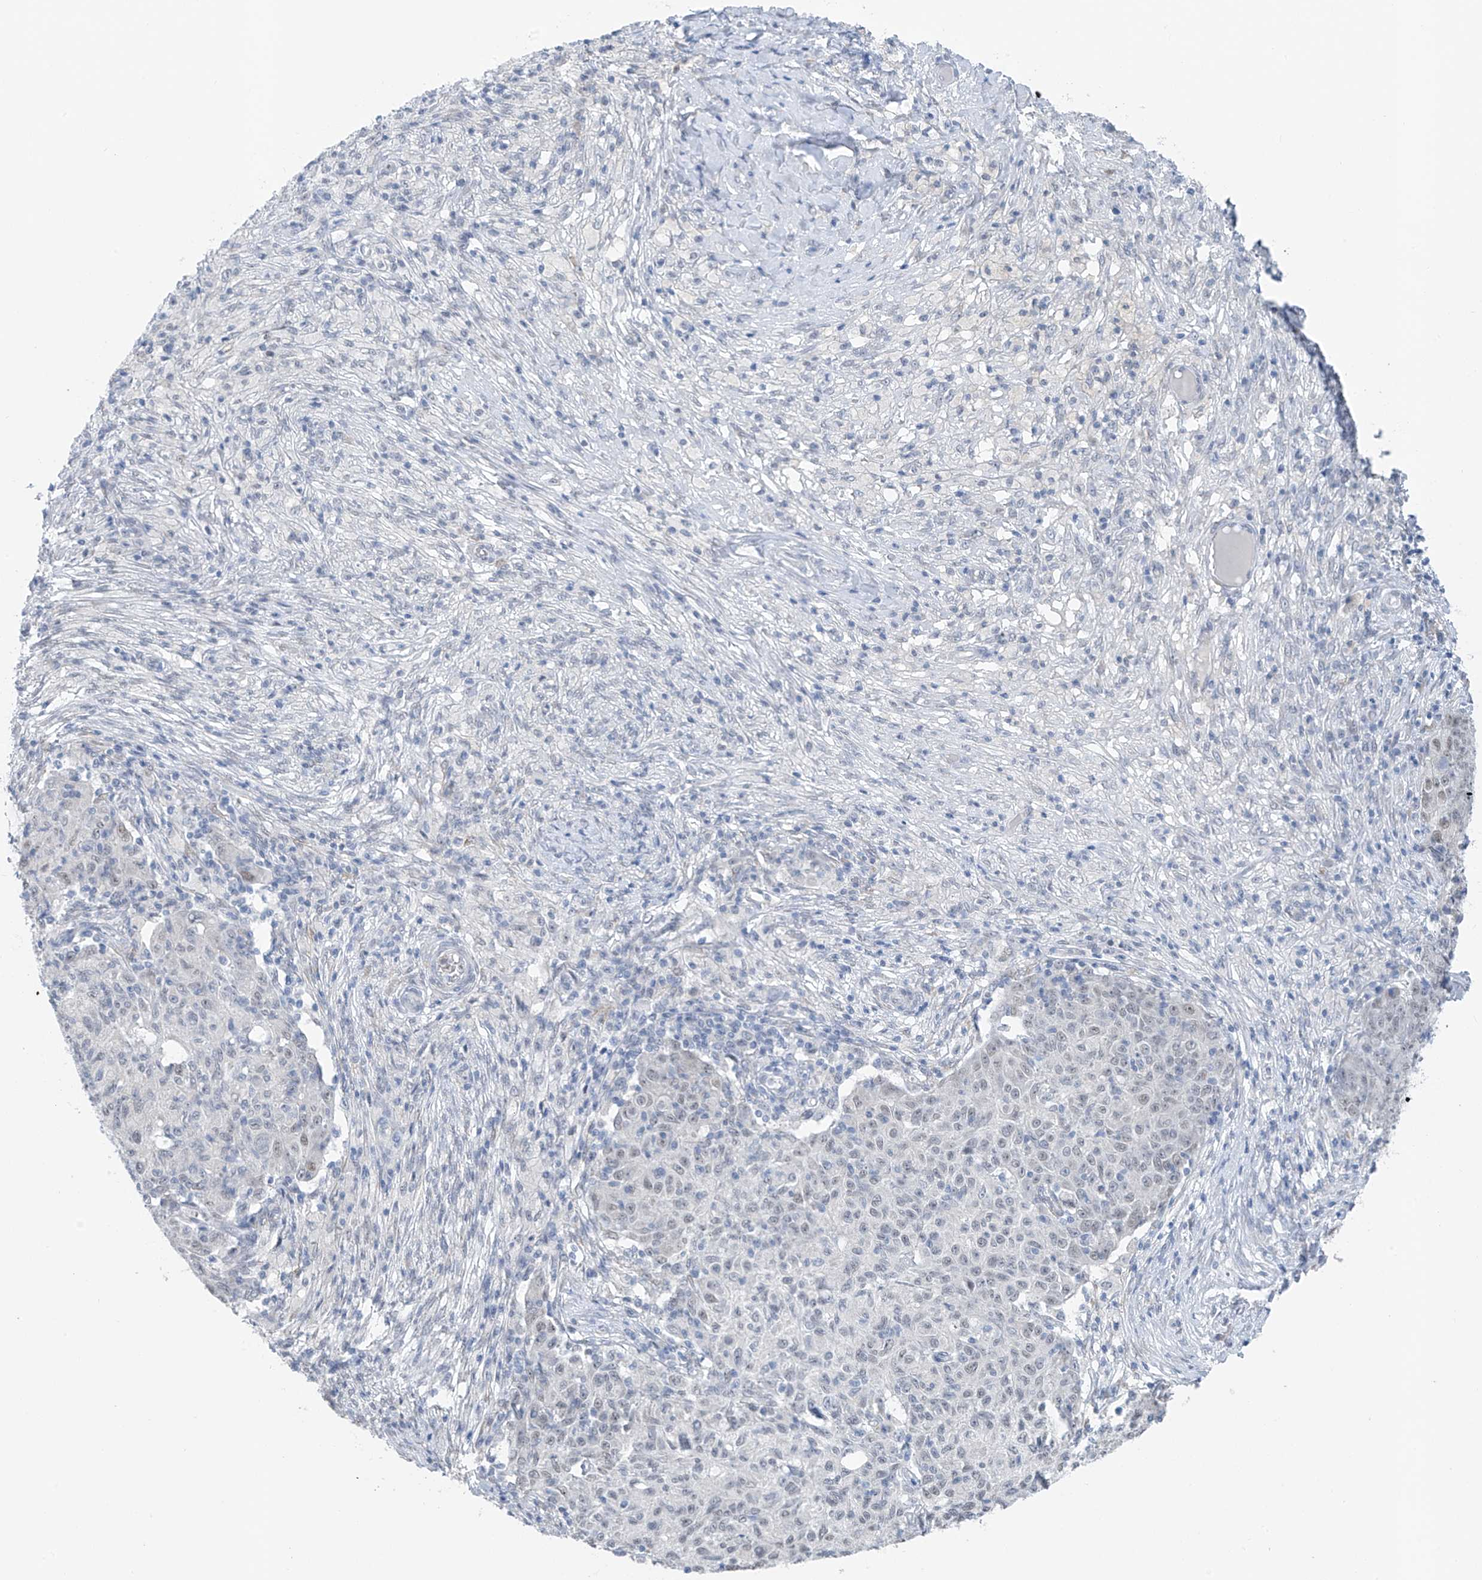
{"staining": {"intensity": "negative", "quantity": "none", "location": "none"}, "tissue": "ovarian cancer", "cell_type": "Tumor cells", "image_type": "cancer", "snomed": [{"axis": "morphology", "description": "Carcinoma, endometroid"}, {"axis": "topography", "description": "Ovary"}], "caption": "Protein analysis of ovarian endometroid carcinoma demonstrates no significant staining in tumor cells.", "gene": "CYP4V2", "patient": {"sex": "female", "age": 42}}